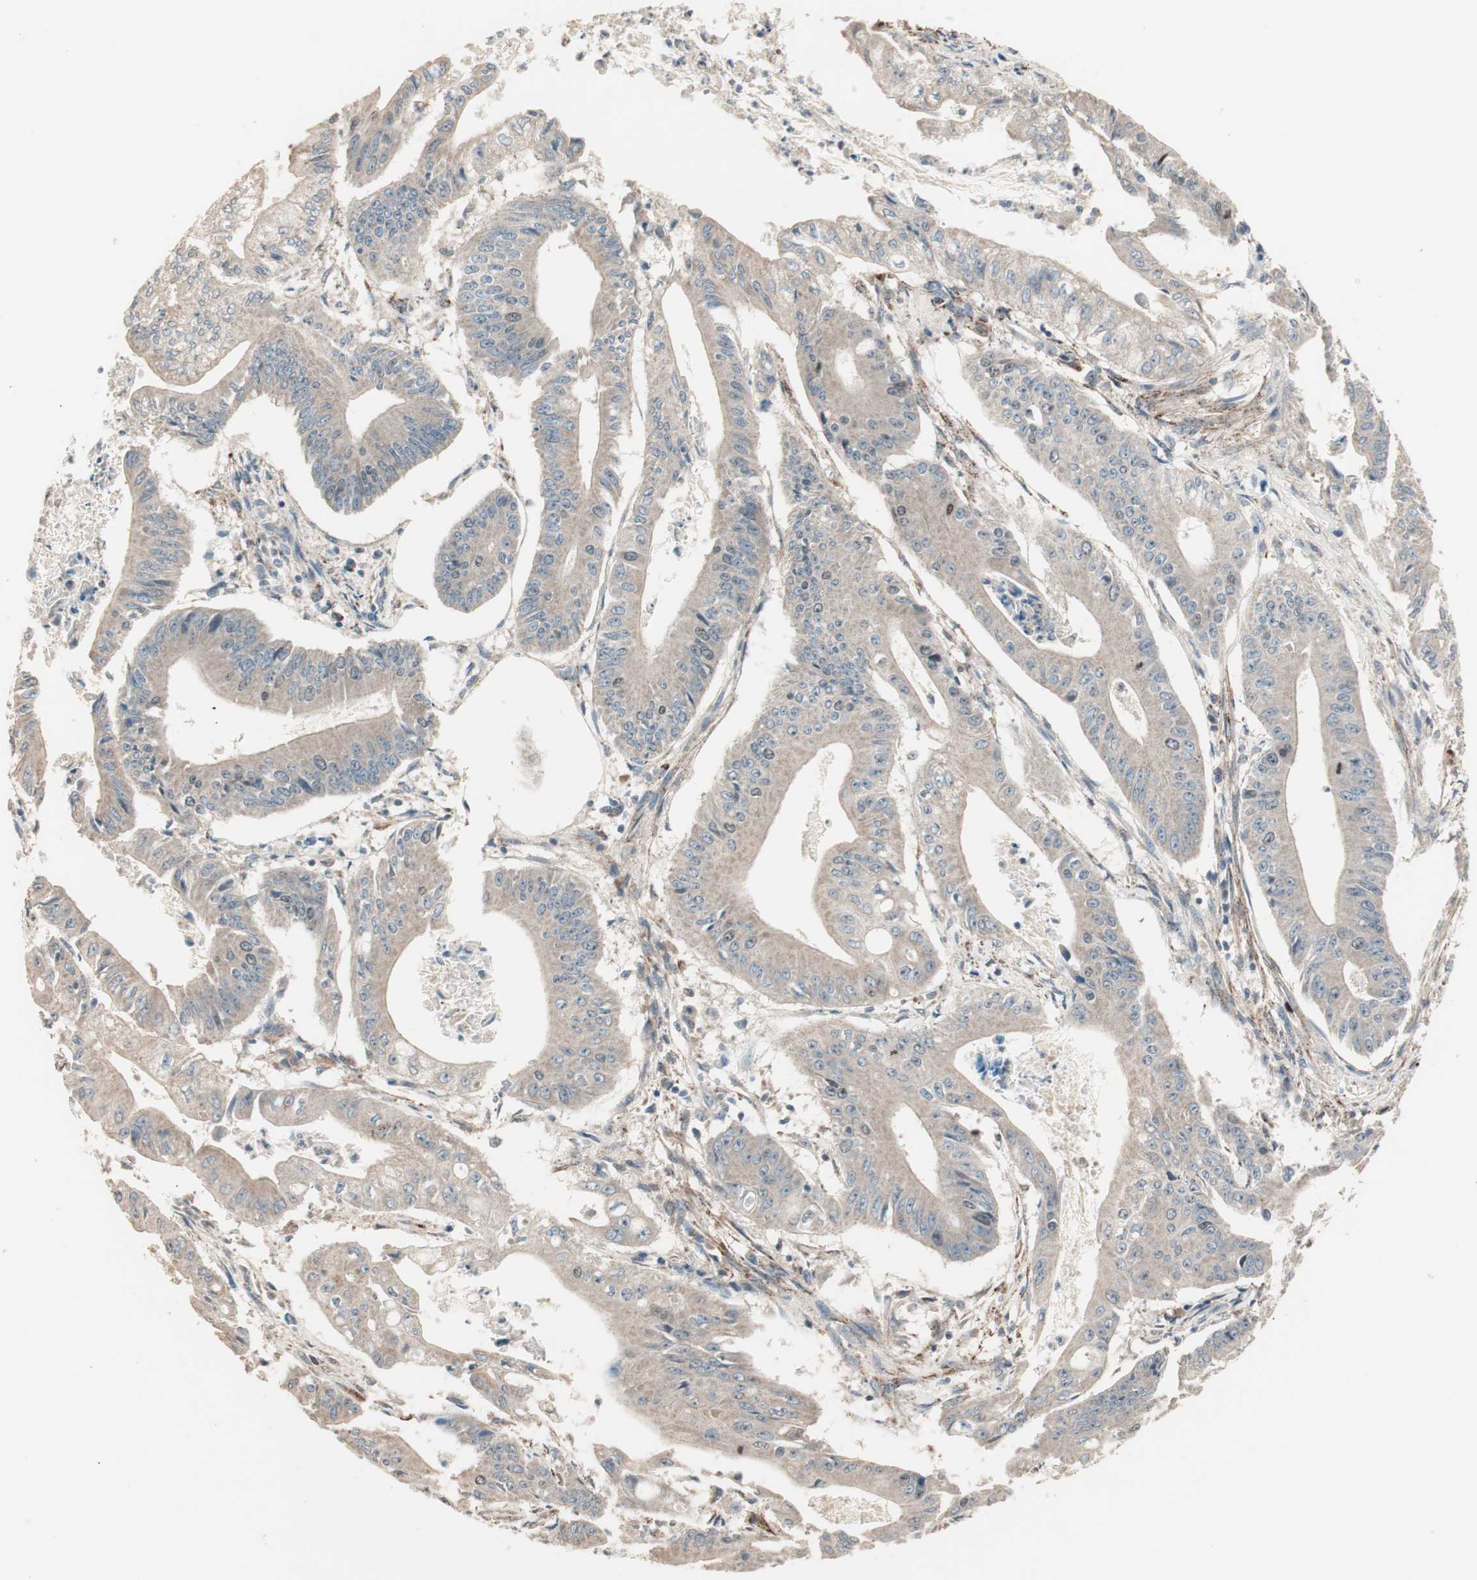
{"staining": {"intensity": "weak", "quantity": ">75%", "location": "cytoplasmic/membranous"}, "tissue": "pancreatic cancer", "cell_type": "Tumor cells", "image_type": "cancer", "snomed": [{"axis": "morphology", "description": "Normal tissue, NOS"}, {"axis": "topography", "description": "Lymph node"}], "caption": "This image reveals immunohistochemistry staining of pancreatic cancer, with low weak cytoplasmic/membranous staining in about >75% of tumor cells.", "gene": "NFRKB", "patient": {"sex": "male", "age": 62}}